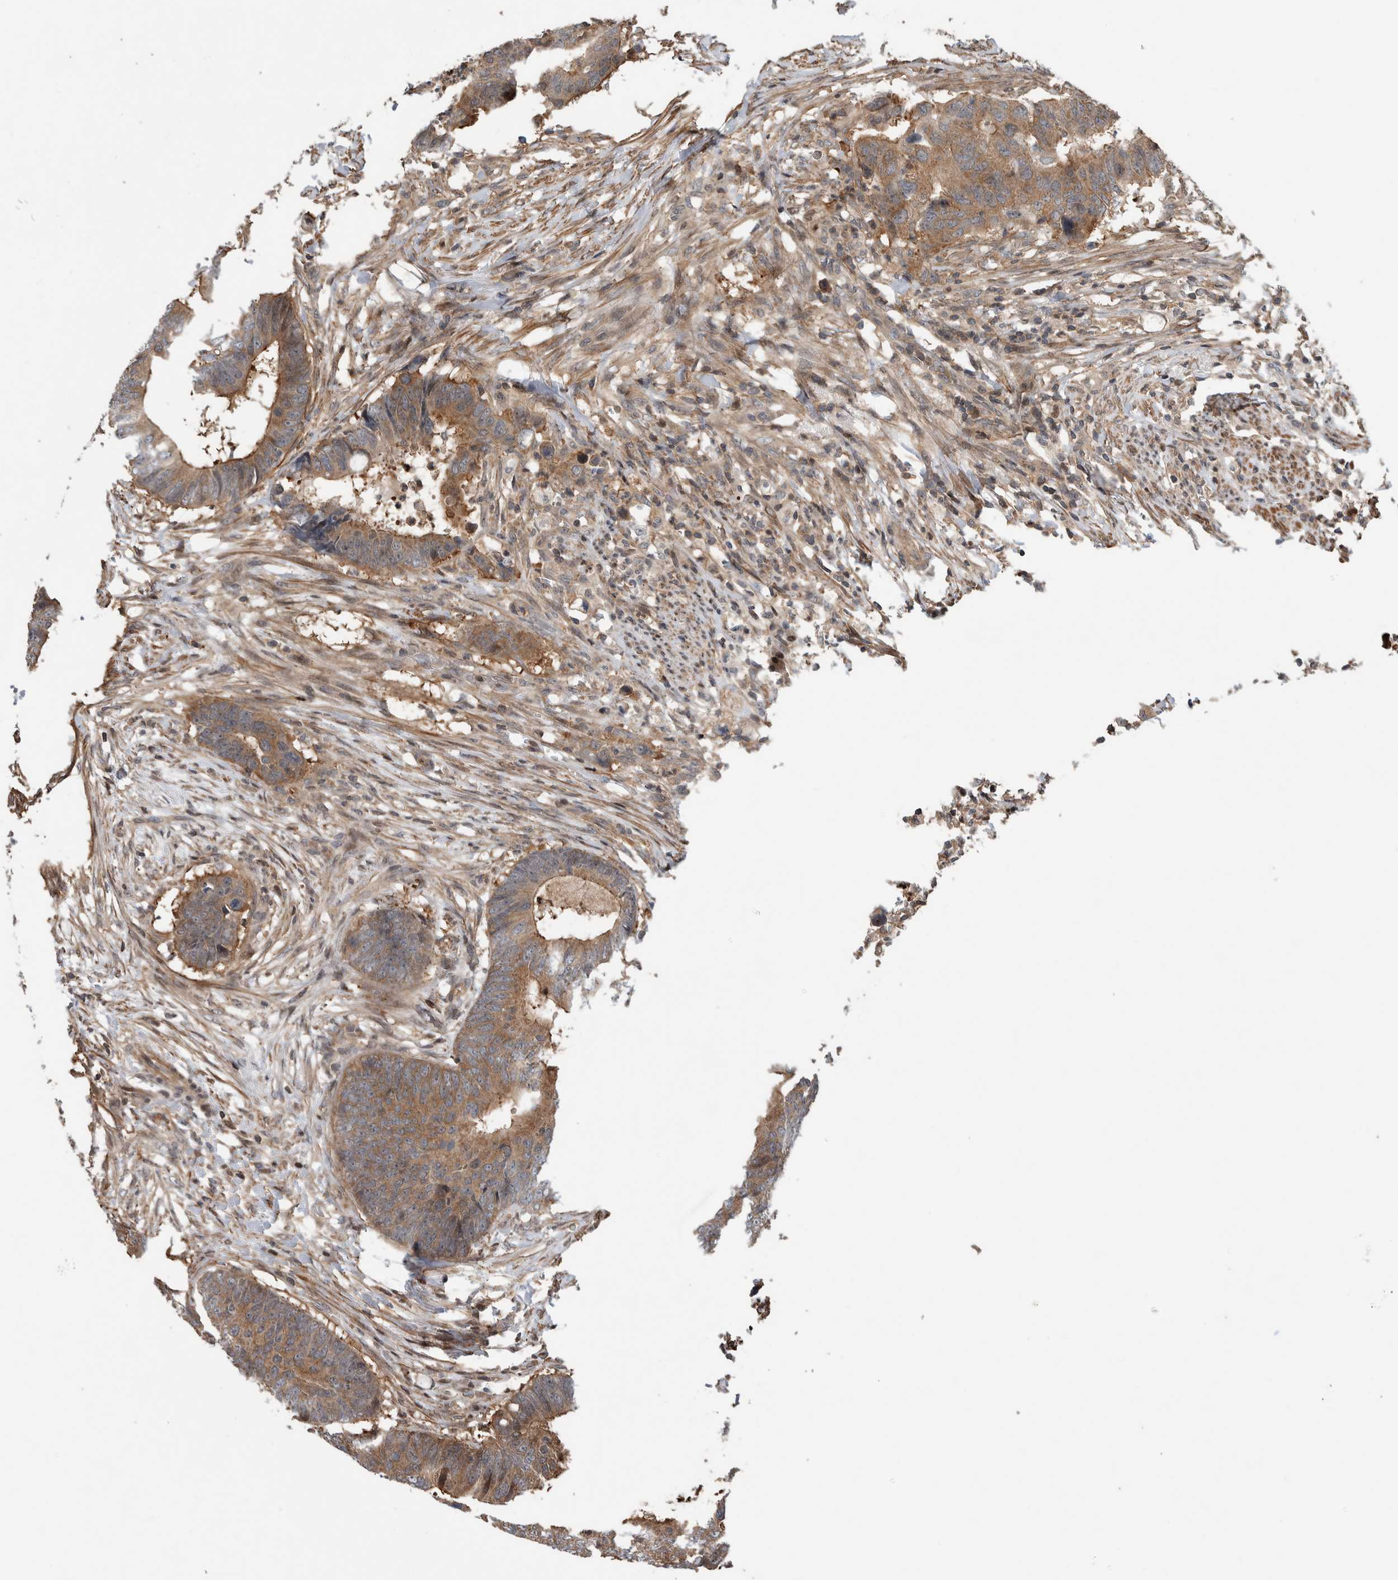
{"staining": {"intensity": "moderate", "quantity": ">75%", "location": "cytoplasmic/membranous"}, "tissue": "colorectal cancer", "cell_type": "Tumor cells", "image_type": "cancer", "snomed": [{"axis": "morphology", "description": "Adenocarcinoma, NOS"}, {"axis": "topography", "description": "Colon"}], "caption": "IHC (DAB (3,3'-diaminobenzidine)) staining of colorectal adenocarcinoma reveals moderate cytoplasmic/membranous protein expression in approximately >75% of tumor cells. (DAB (3,3'-diaminobenzidine) IHC with brightfield microscopy, high magnification).", "gene": "ARFGEF1", "patient": {"sex": "male", "age": 56}}